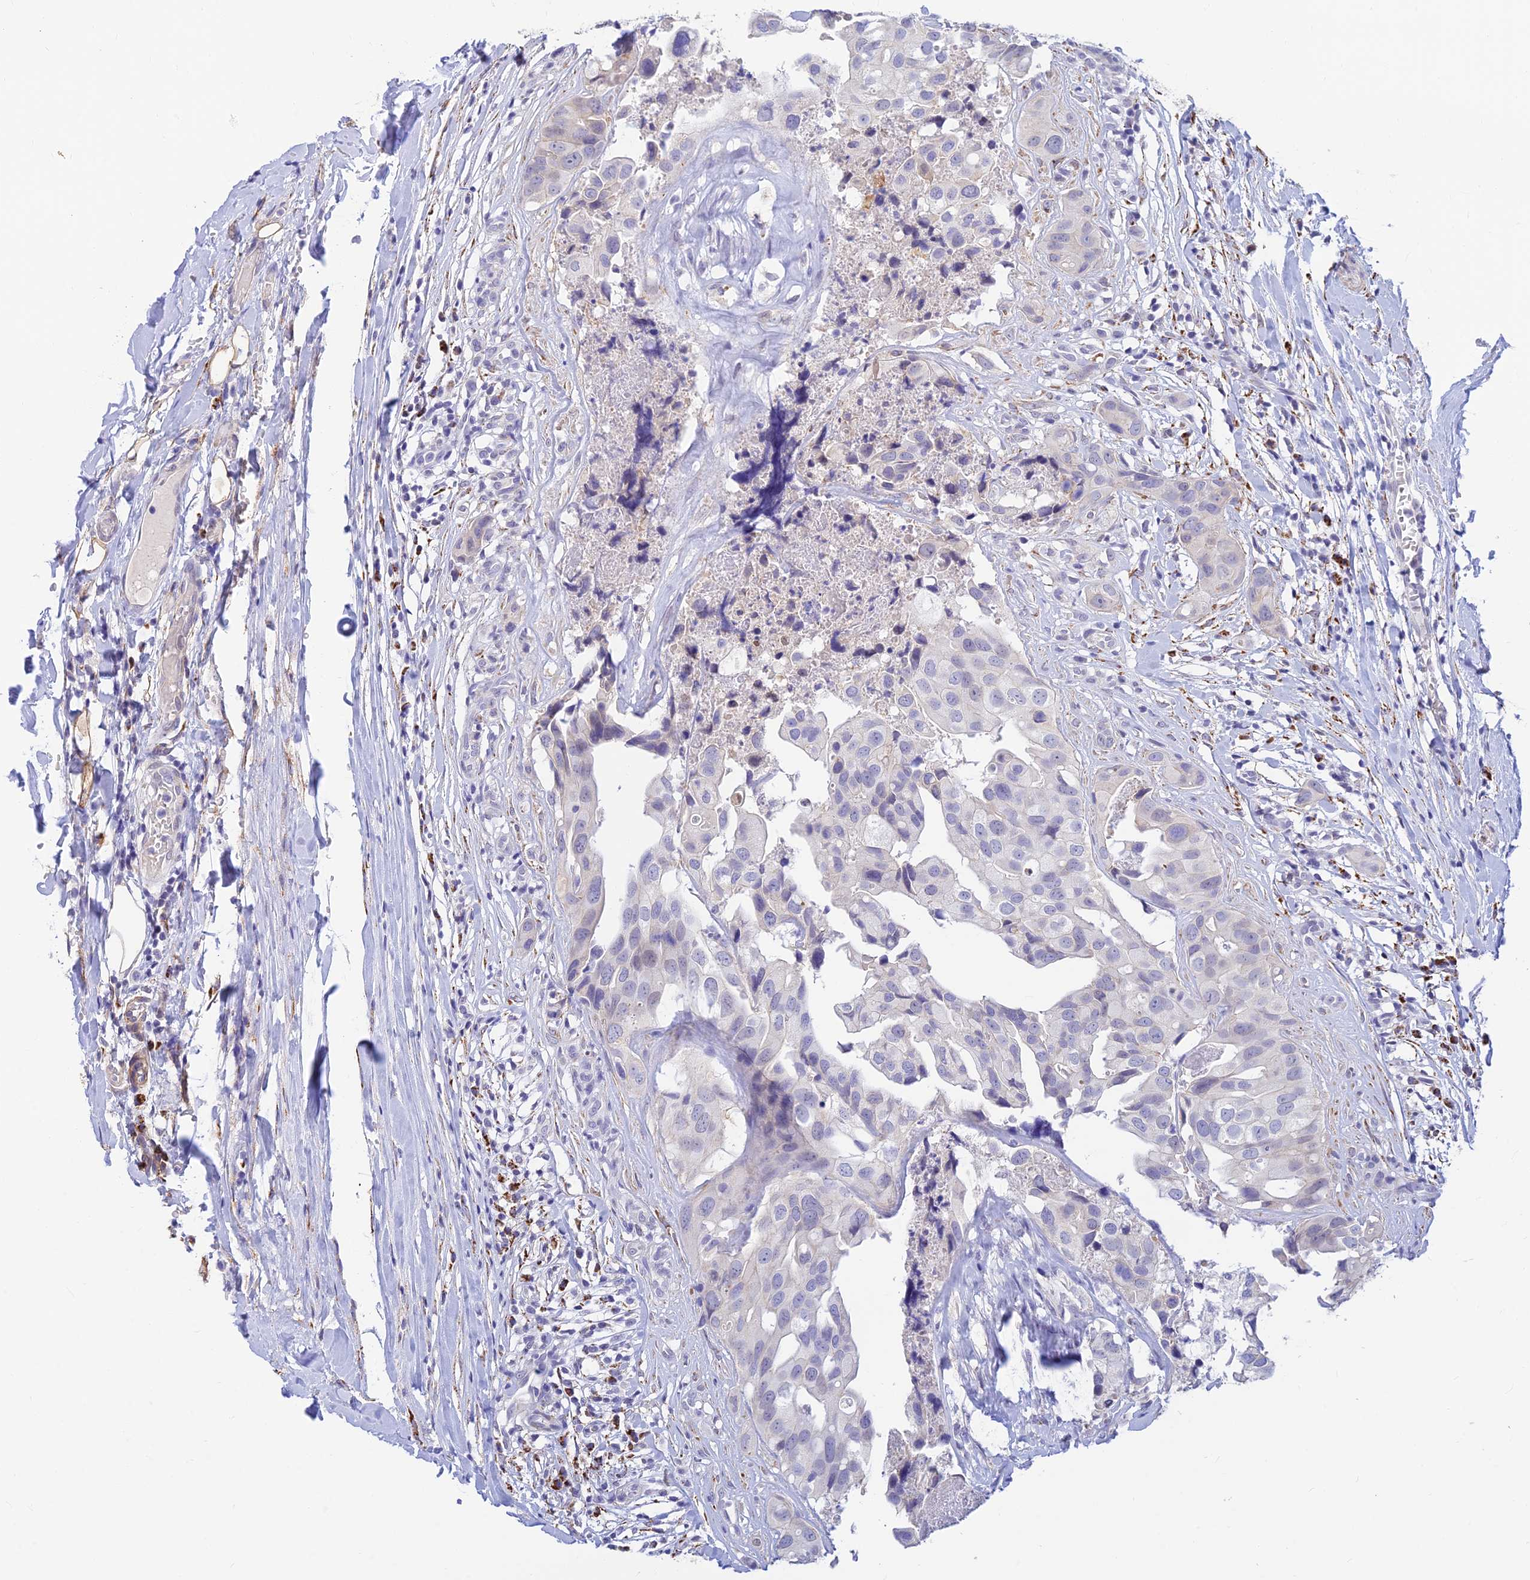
{"staining": {"intensity": "negative", "quantity": "none", "location": "none"}, "tissue": "head and neck cancer", "cell_type": "Tumor cells", "image_type": "cancer", "snomed": [{"axis": "morphology", "description": "Adenocarcinoma, NOS"}, {"axis": "morphology", "description": "Adenocarcinoma, metastatic, NOS"}, {"axis": "topography", "description": "Head-Neck"}], "caption": "Immunohistochemistry (IHC) photomicrograph of neoplastic tissue: head and neck adenocarcinoma stained with DAB (3,3'-diaminobenzidine) reveals no significant protein staining in tumor cells. The staining was performed using DAB (3,3'-diaminobenzidine) to visualize the protein expression in brown, while the nuclei were stained in blue with hematoxylin (Magnification: 20x).", "gene": "ALDH1L2", "patient": {"sex": "male", "age": 75}}